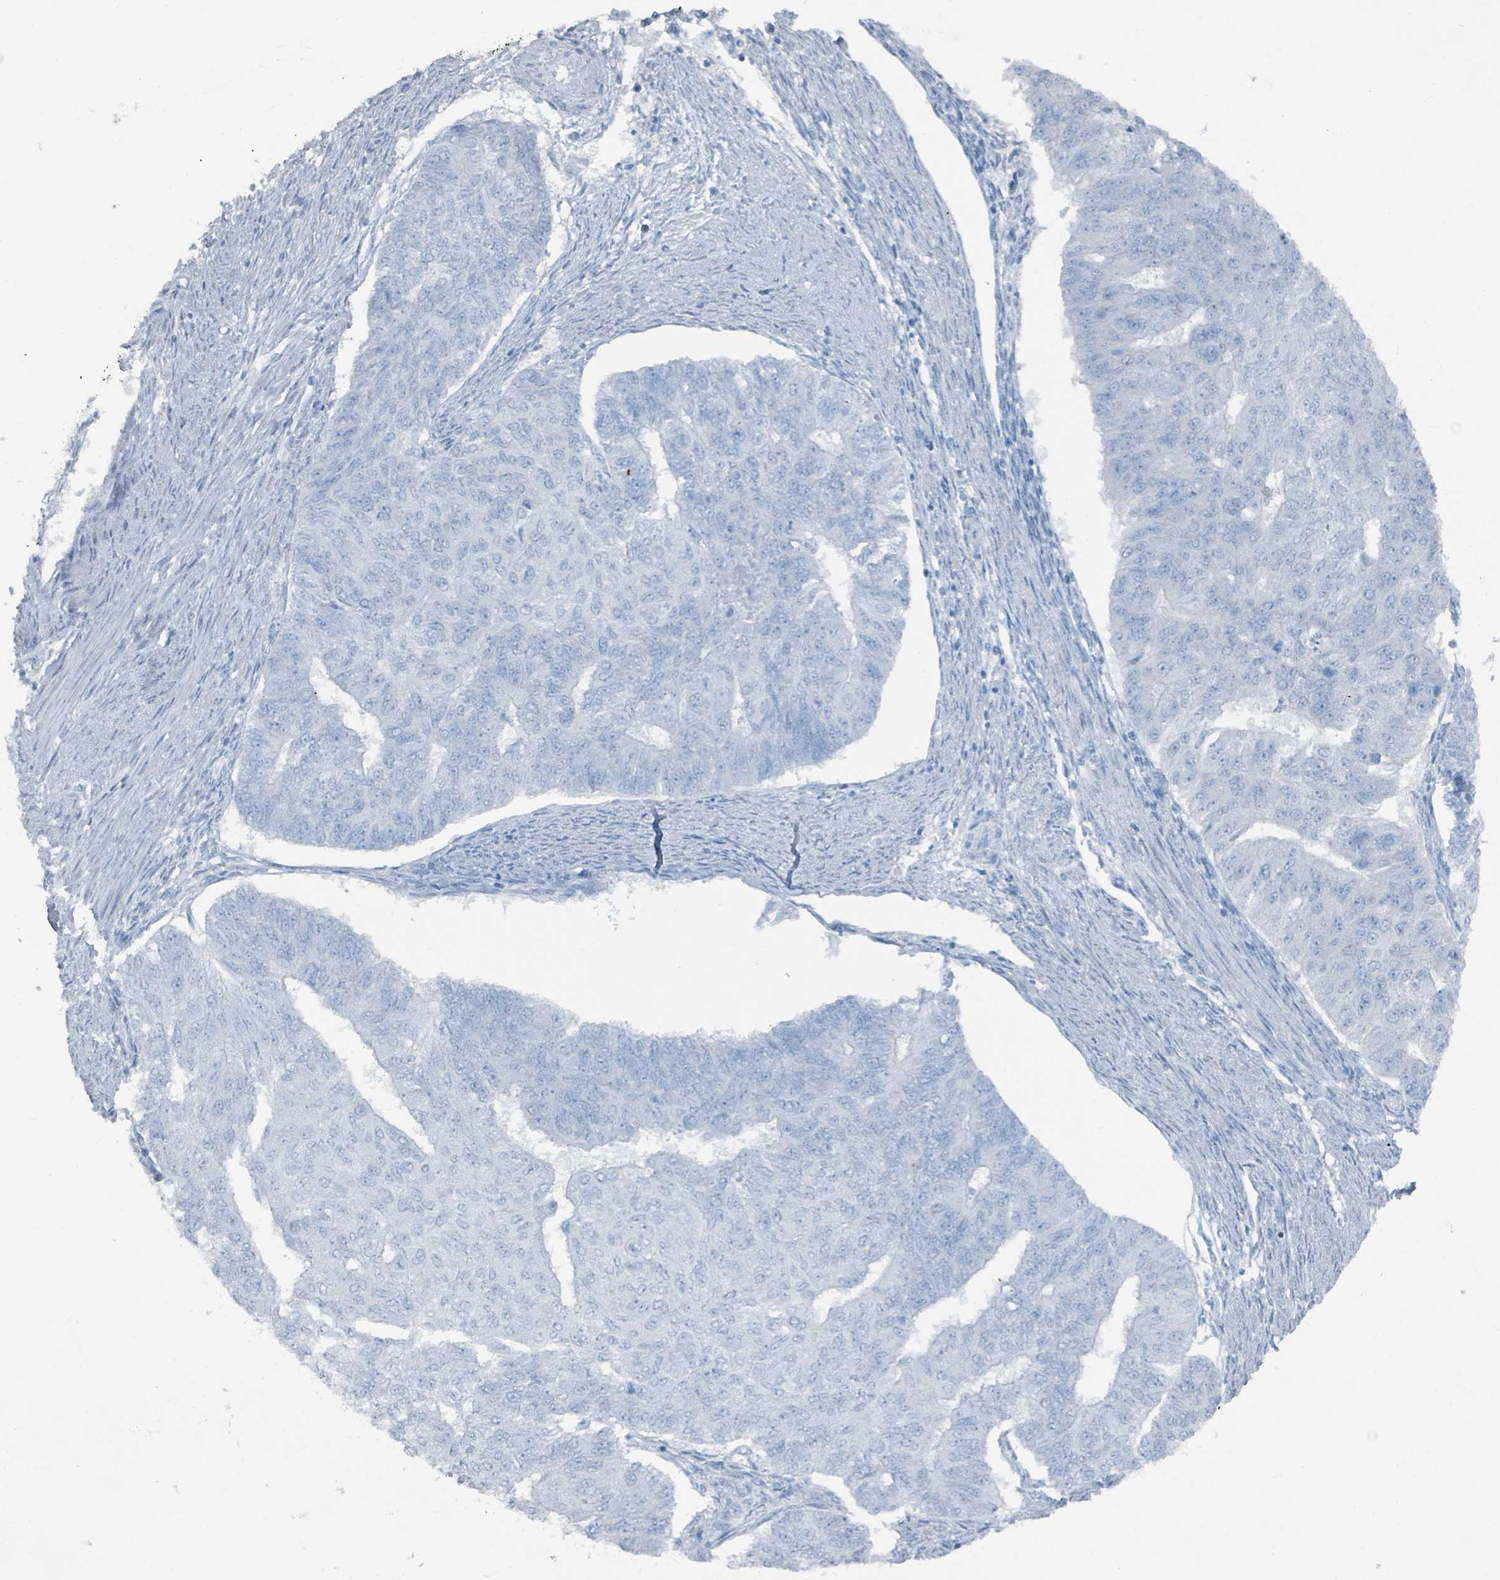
{"staining": {"intensity": "negative", "quantity": "none", "location": "none"}, "tissue": "endometrial cancer", "cell_type": "Tumor cells", "image_type": "cancer", "snomed": [{"axis": "morphology", "description": "Adenocarcinoma, NOS"}, {"axis": "topography", "description": "Endometrium"}], "caption": "High power microscopy micrograph of an immunohistochemistry histopathology image of endometrial adenocarcinoma, revealing no significant expression in tumor cells.", "gene": "GAMT", "patient": {"sex": "female", "age": 32}}